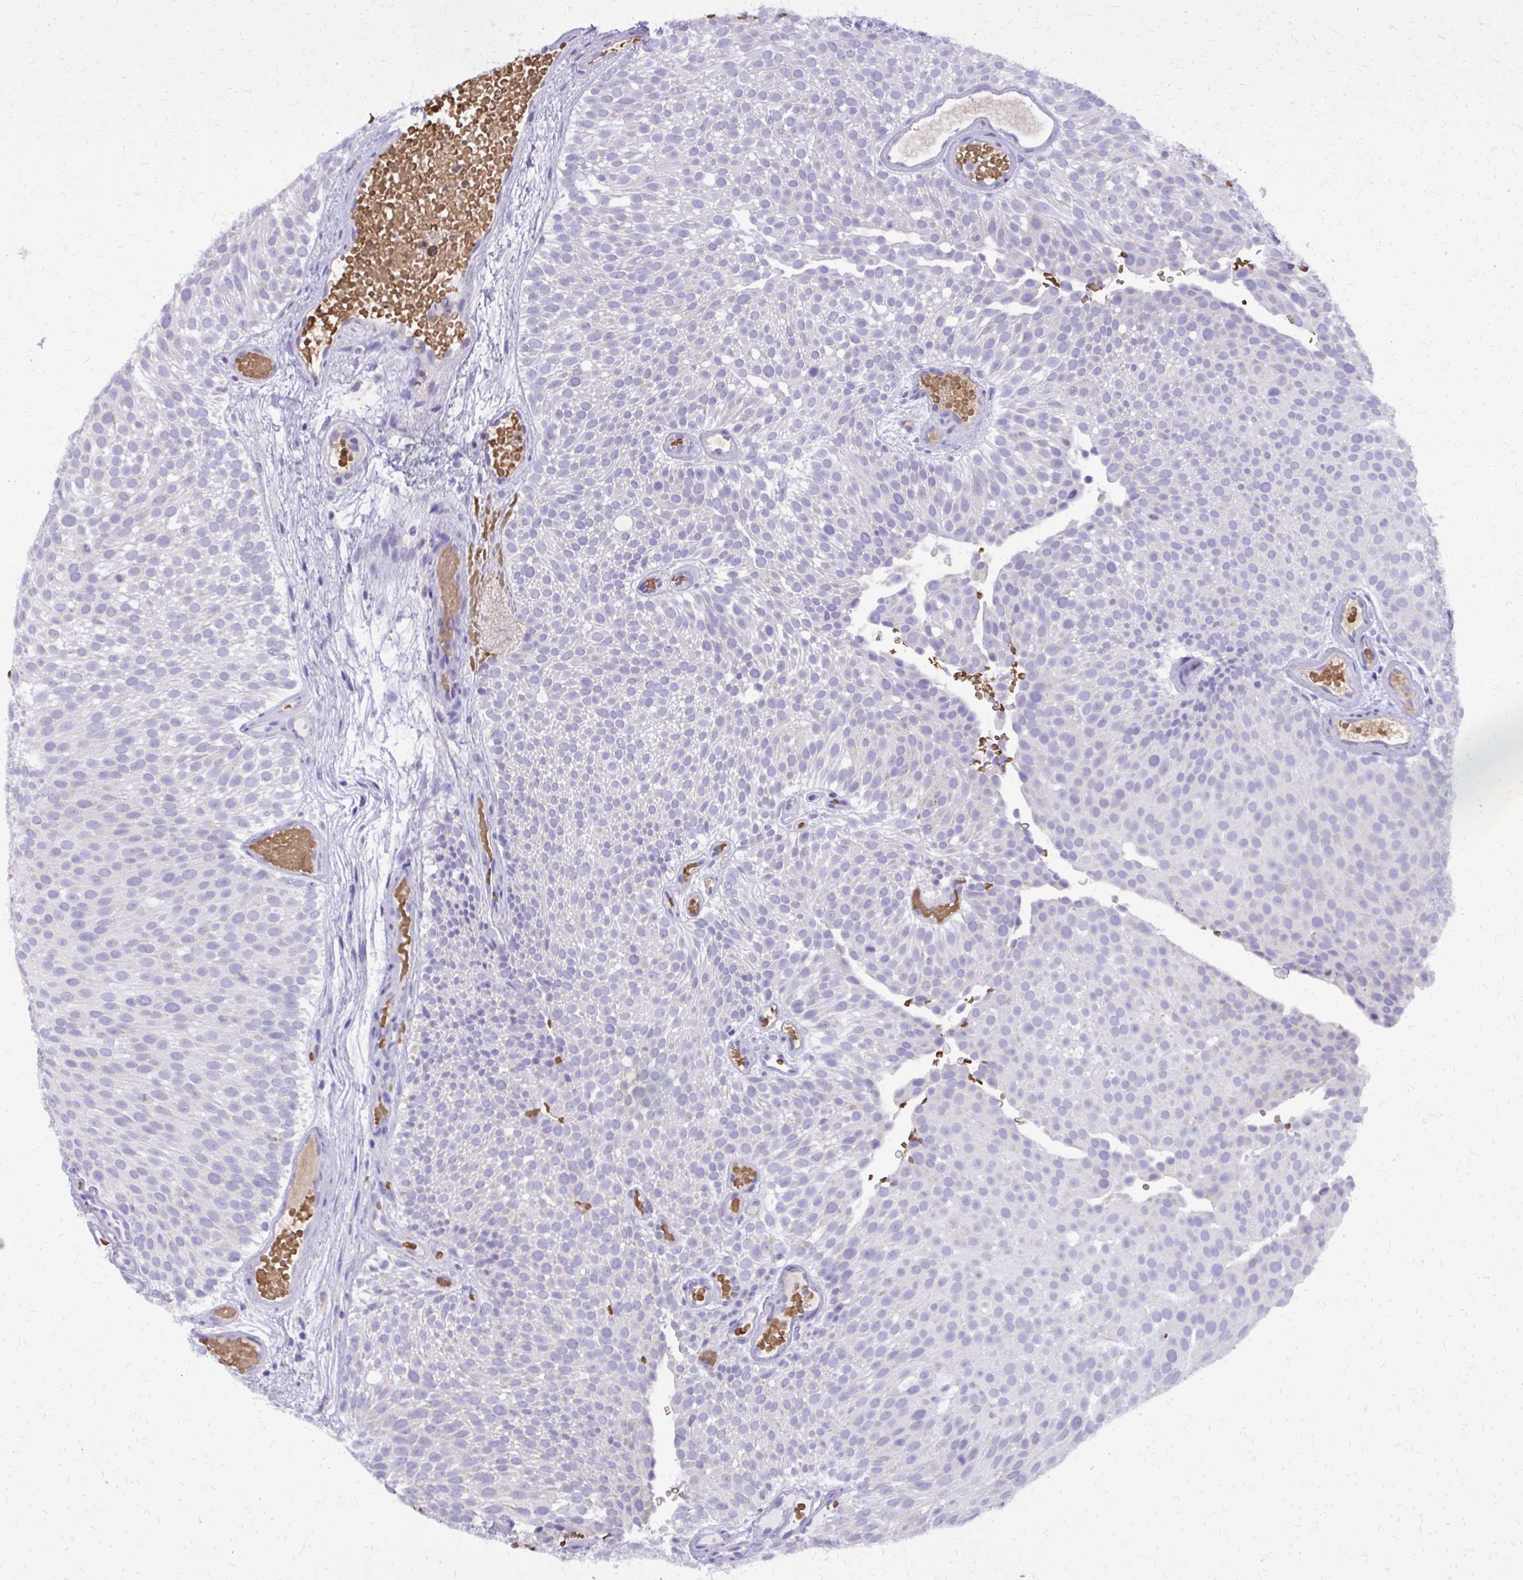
{"staining": {"intensity": "negative", "quantity": "none", "location": "none"}, "tissue": "urothelial cancer", "cell_type": "Tumor cells", "image_type": "cancer", "snomed": [{"axis": "morphology", "description": "Urothelial carcinoma, Low grade"}, {"axis": "topography", "description": "Urinary bladder"}], "caption": "Immunohistochemistry (IHC) histopathology image of neoplastic tissue: human urothelial cancer stained with DAB demonstrates no significant protein expression in tumor cells.", "gene": "CAT", "patient": {"sex": "male", "age": 78}}